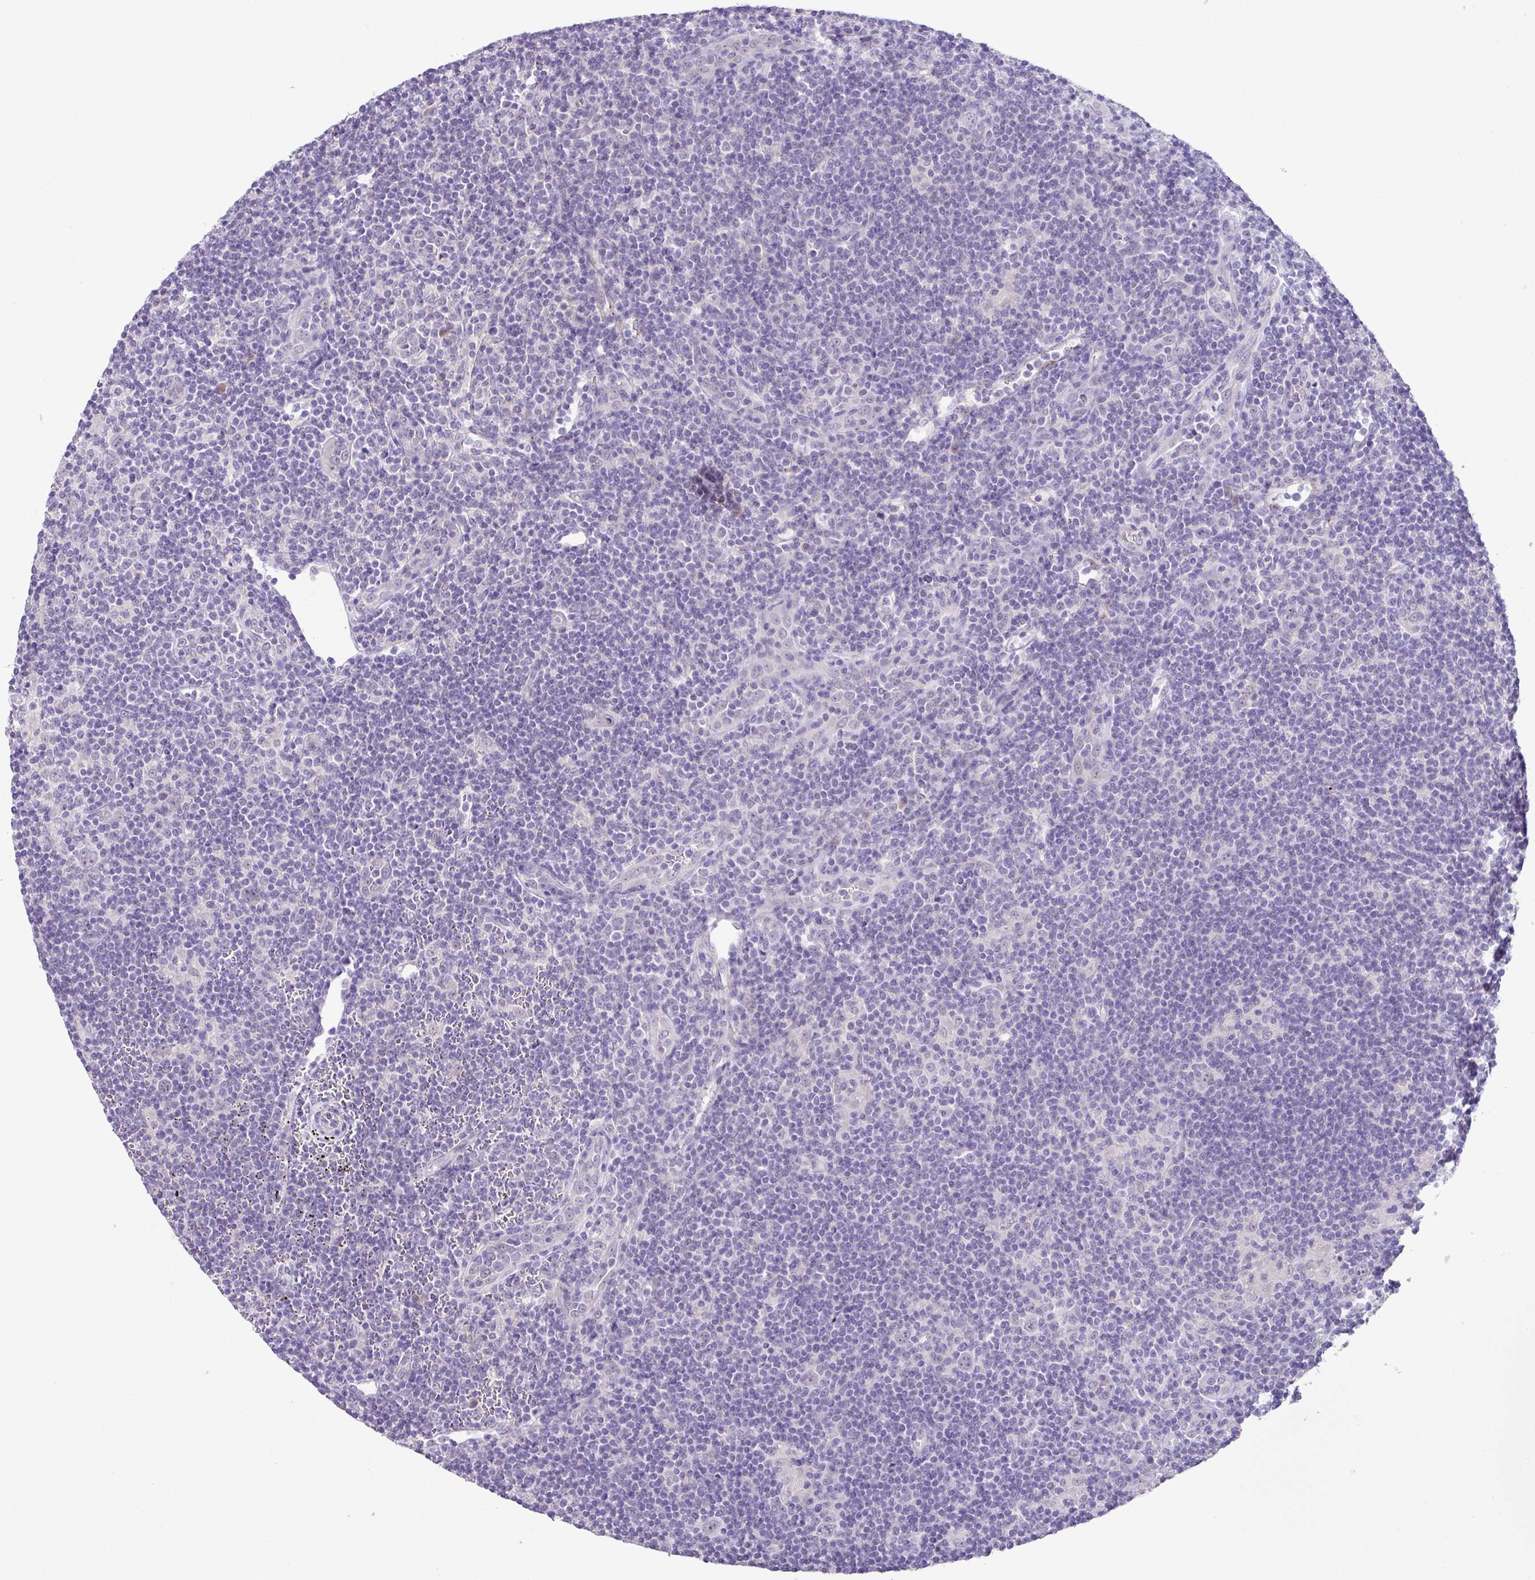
{"staining": {"intensity": "negative", "quantity": "none", "location": "none"}, "tissue": "lymphoma", "cell_type": "Tumor cells", "image_type": "cancer", "snomed": [{"axis": "morphology", "description": "Hodgkin's disease, NOS"}, {"axis": "topography", "description": "Lymph node"}], "caption": "High power microscopy image of an IHC image of Hodgkin's disease, revealing no significant staining in tumor cells.", "gene": "PLEKHH3", "patient": {"sex": "female", "age": 57}}